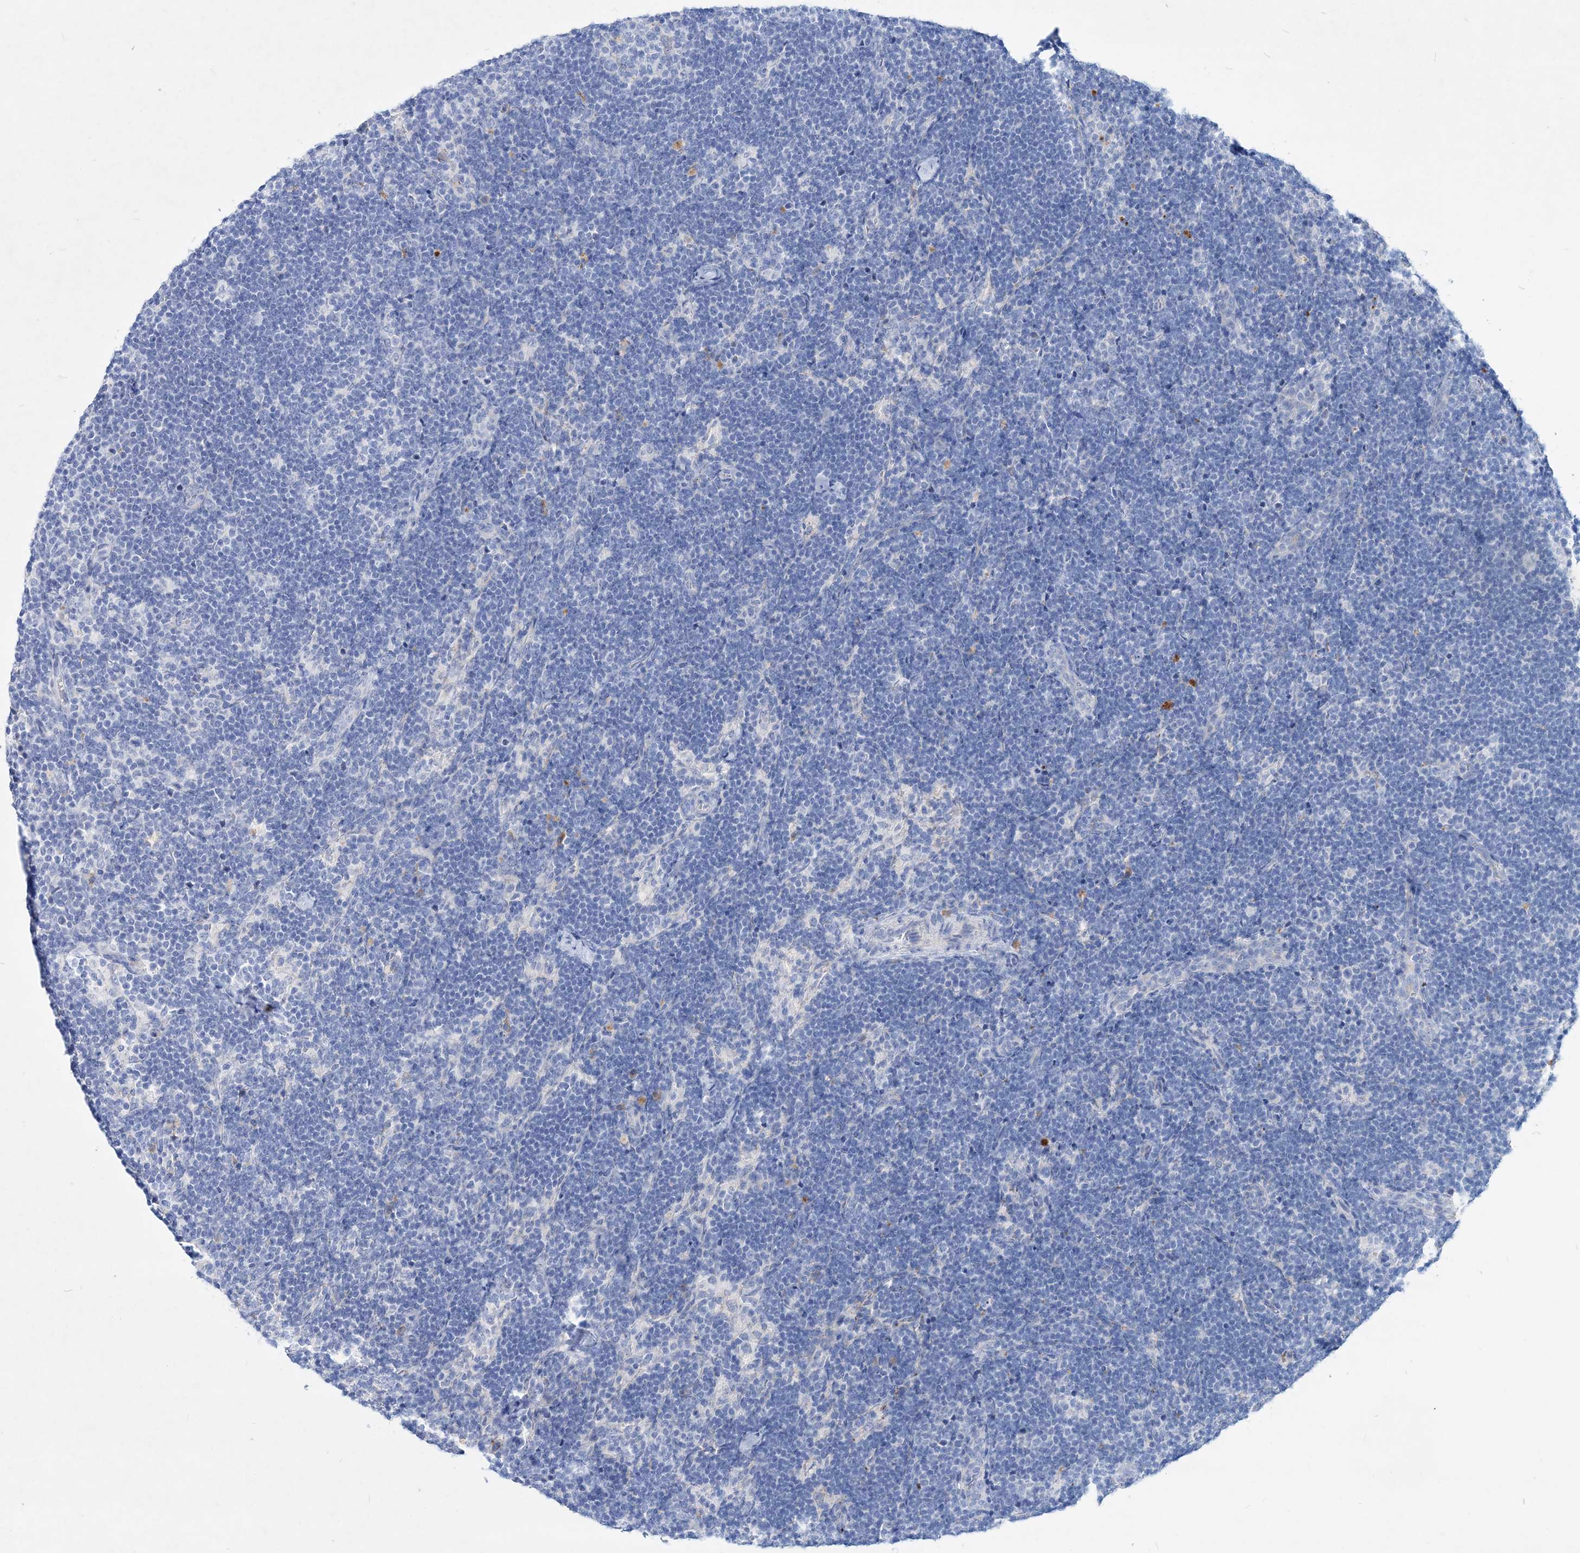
{"staining": {"intensity": "negative", "quantity": "none", "location": "none"}, "tissue": "lymph node", "cell_type": "Germinal center cells", "image_type": "normal", "snomed": [{"axis": "morphology", "description": "Normal tissue, NOS"}, {"axis": "topography", "description": "Lymph node"}], "caption": "Germinal center cells show no significant expression in benign lymph node.", "gene": "SPINK7", "patient": {"sex": "female", "age": 22}}